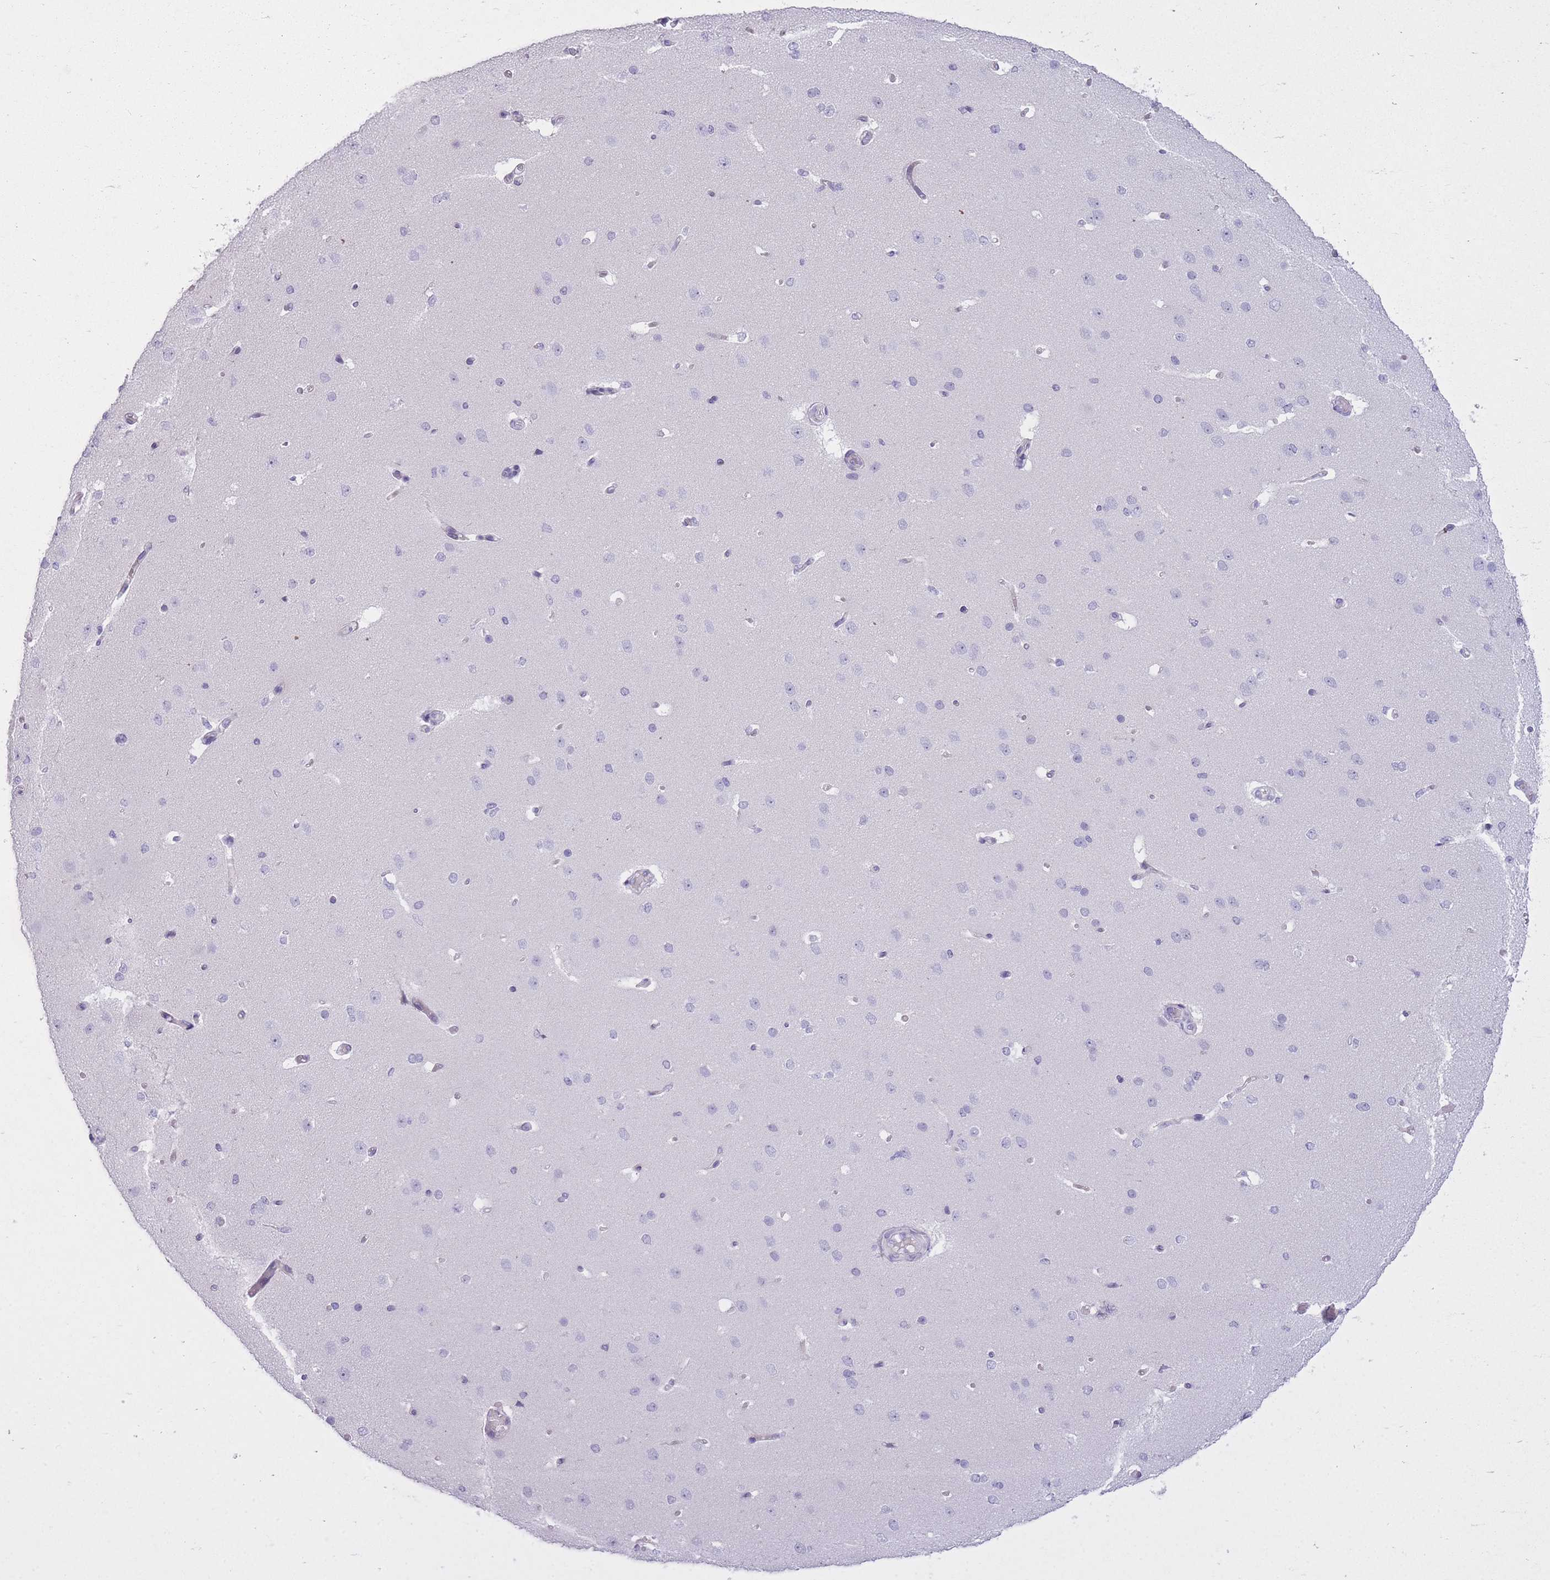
{"staining": {"intensity": "negative", "quantity": "none", "location": "none"}, "tissue": "cerebral cortex", "cell_type": "Endothelial cells", "image_type": "normal", "snomed": [{"axis": "morphology", "description": "Normal tissue, NOS"}, {"axis": "morphology", "description": "Inflammation, NOS"}, {"axis": "topography", "description": "Cerebral cortex"}], "caption": "Immunohistochemistry micrograph of unremarkable human cerebral cortex stained for a protein (brown), which shows no expression in endothelial cells. (Brightfield microscopy of DAB (3,3'-diaminobenzidine) immunohistochemistry (IHC) at high magnification).", "gene": "GOLGA6A", "patient": {"sex": "male", "age": 6}}